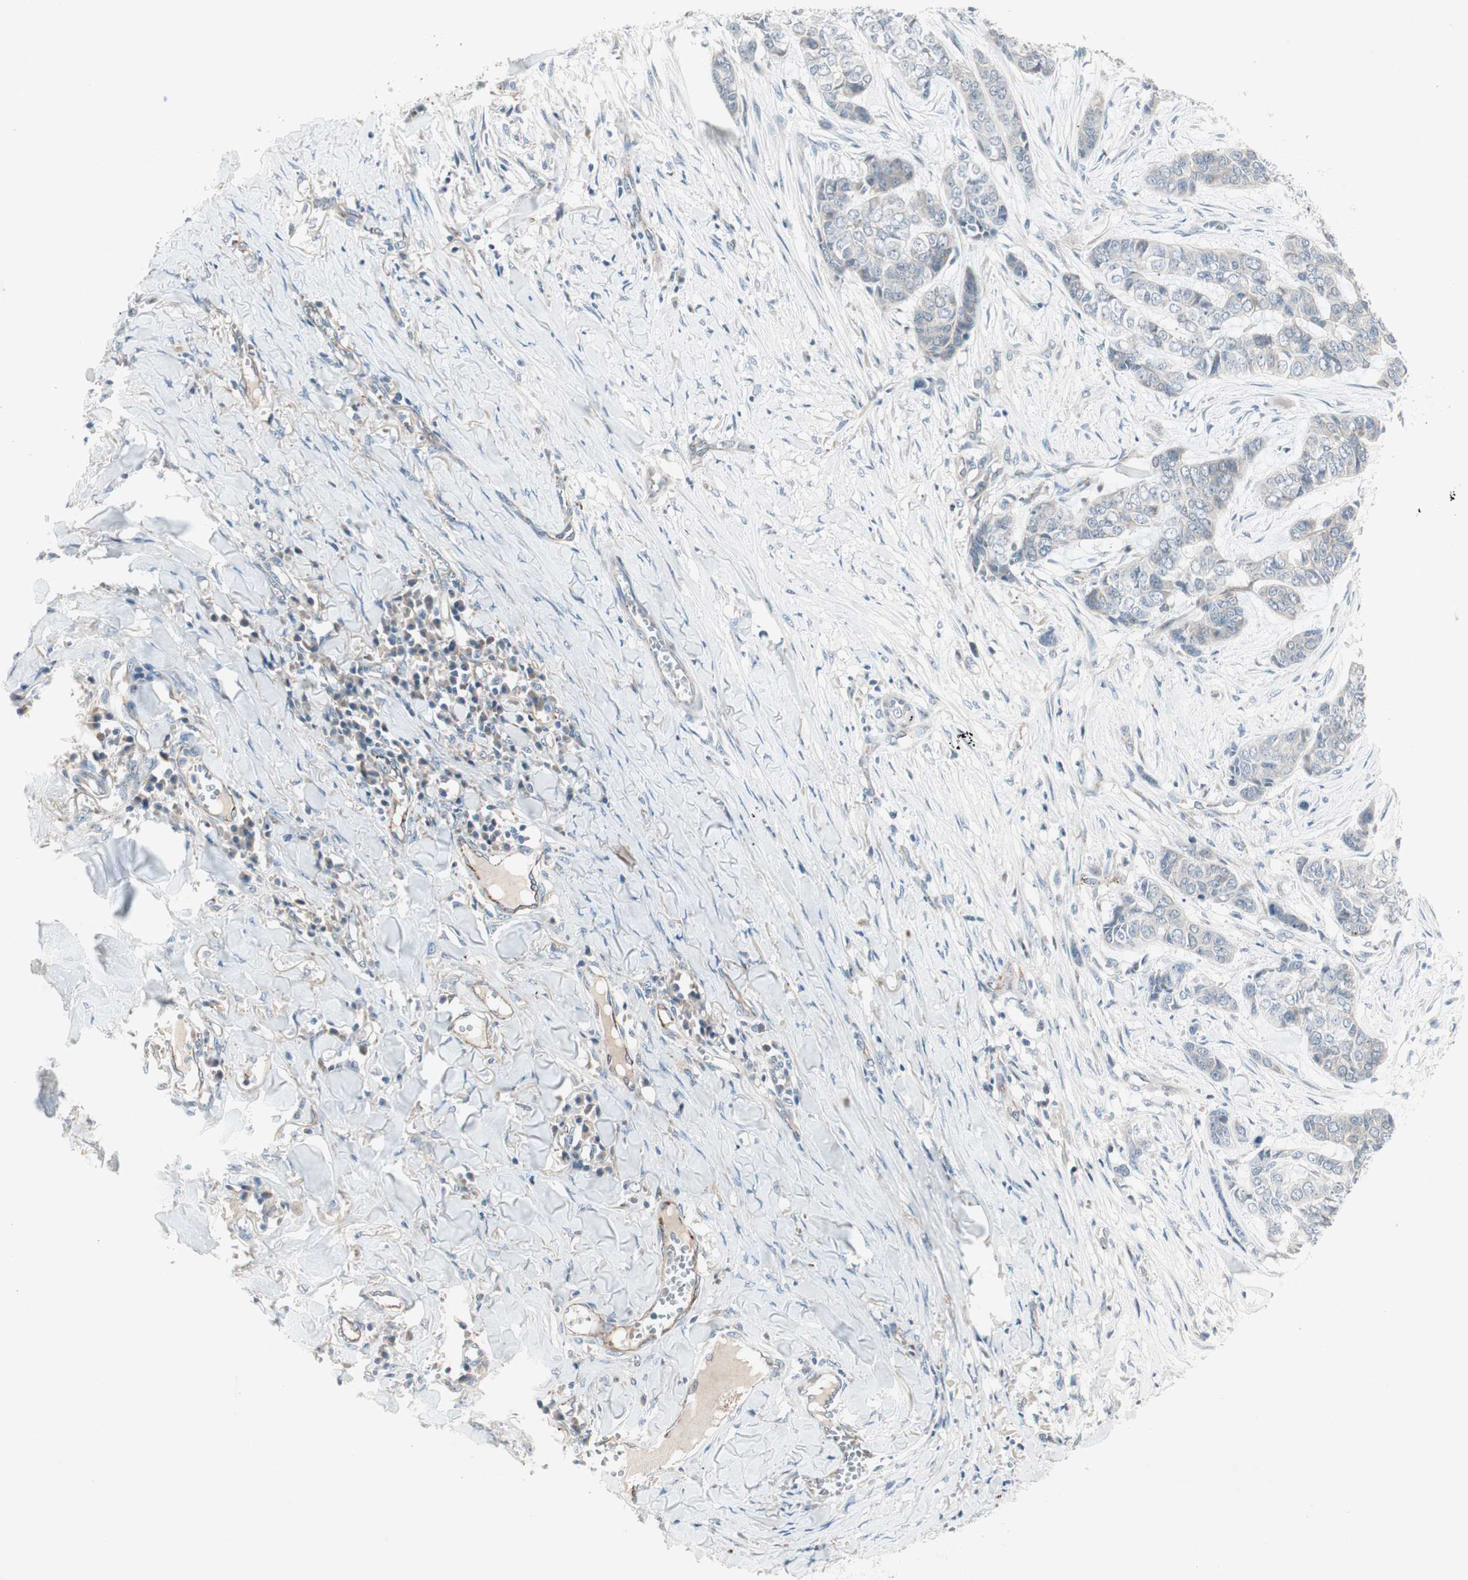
{"staining": {"intensity": "weak", "quantity": "25%-75%", "location": "cytoplasmic/membranous"}, "tissue": "skin cancer", "cell_type": "Tumor cells", "image_type": "cancer", "snomed": [{"axis": "morphology", "description": "Basal cell carcinoma"}, {"axis": "topography", "description": "Skin"}], "caption": "A micrograph of human skin cancer (basal cell carcinoma) stained for a protein reveals weak cytoplasmic/membranous brown staining in tumor cells. The staining is performed using DAB (3,3'-diaminobenzidine) brown chromogen to label protein expression. The nuclei are counter-stained blue using hematoxylin.", "gene": "FGFR4", "patient": {"sex": "female", "age": 64}}